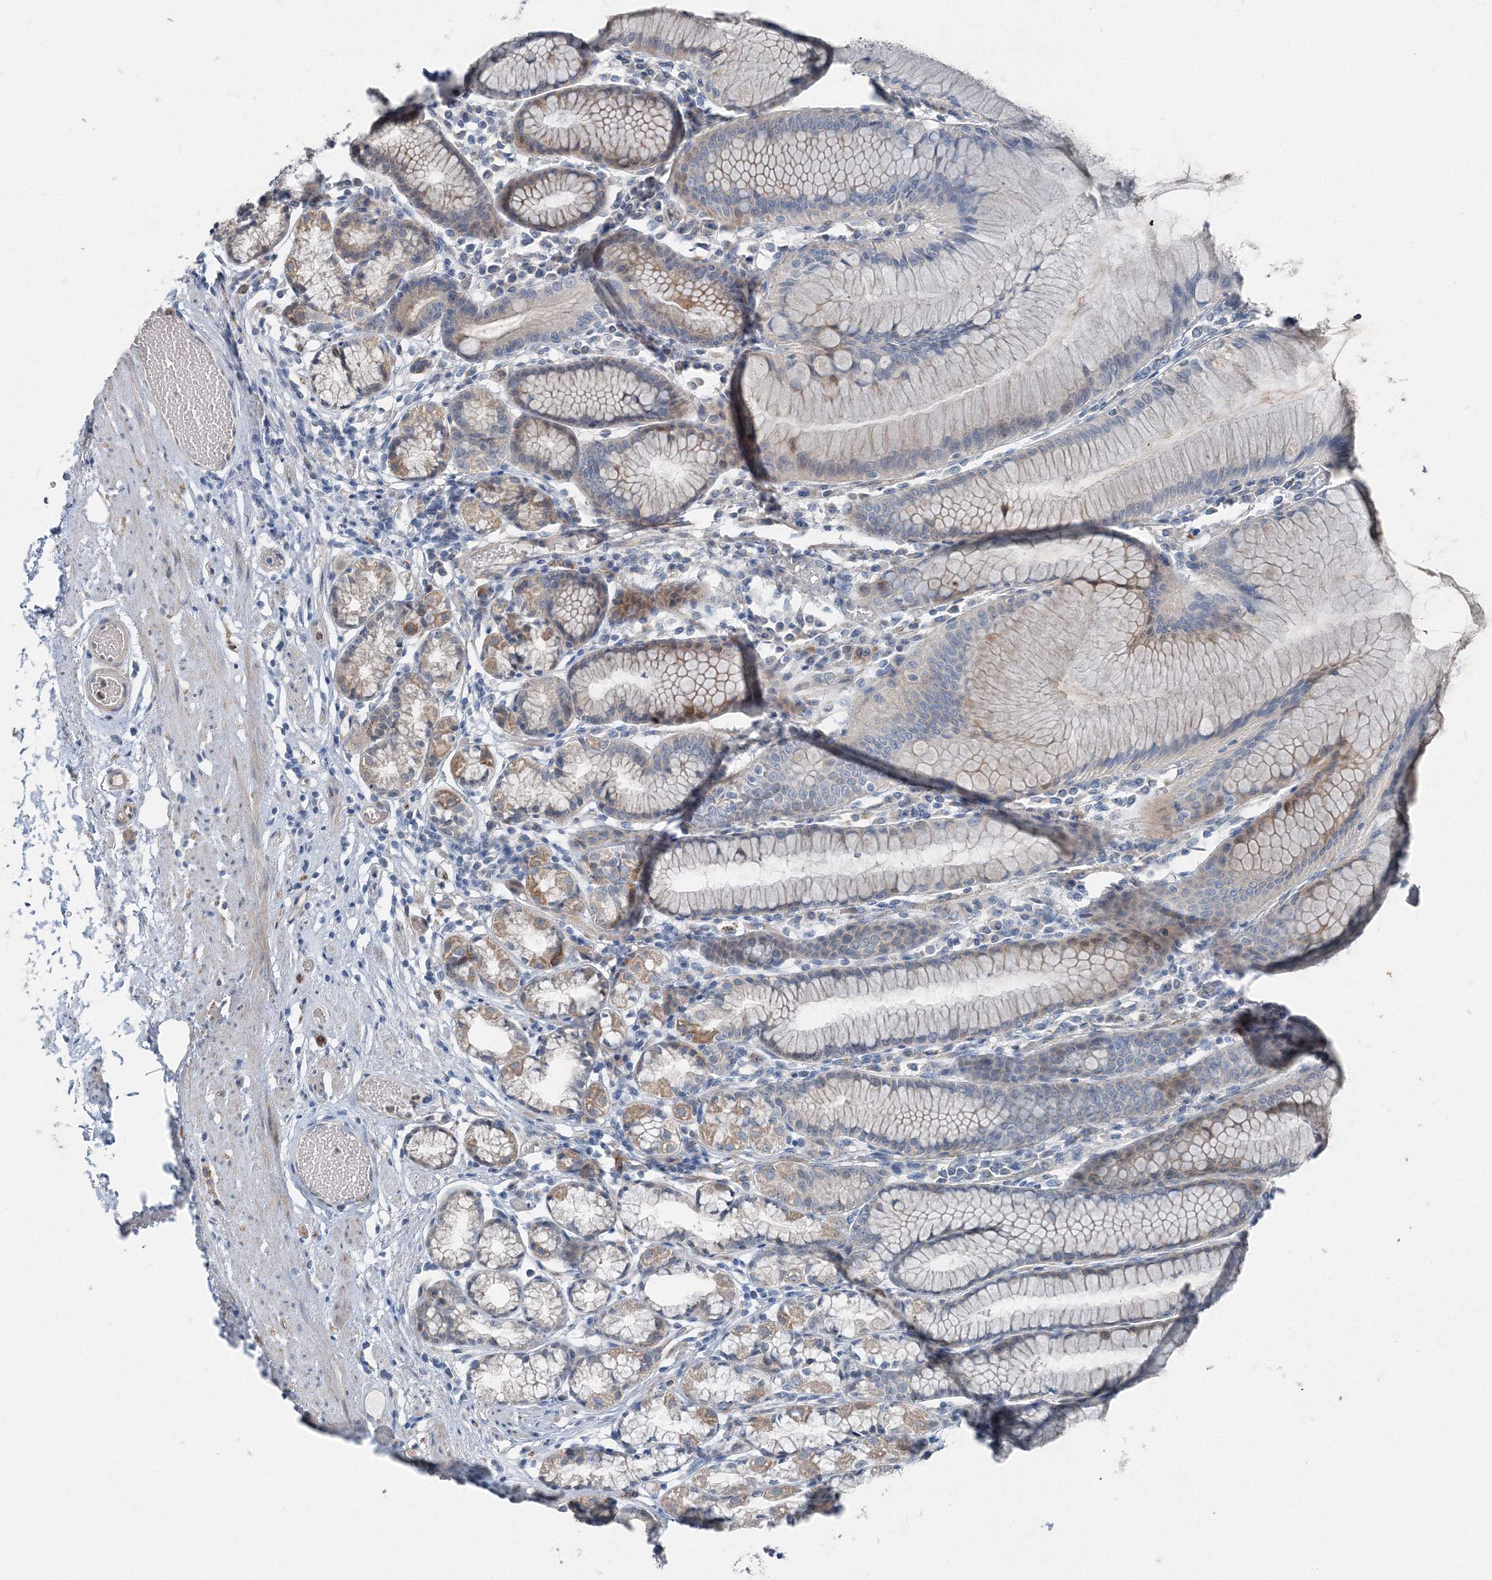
{"staining": {"intensity": "moderate", "quantity": "<25%", "location": "cytoplasmic/membranous"}, "tissue": "stomach", "cell_type": "Glandular cells", "image_type": "normal", "snomed": [{"axis": "morphology", "description": "Normal tissue, NOS"}, {"axis": "topography", "description": "Stomach"}], "caption": "Stomach stained with DAB immunohistochemistry exhibits low levels of moderate cytoplasmic/membranous staining in approximately <25% of glandular cells. (IHC, brightfield microscopy, high magnification).", "gene": "AASDH", "patient": {"sex": "female", "age": 57}}